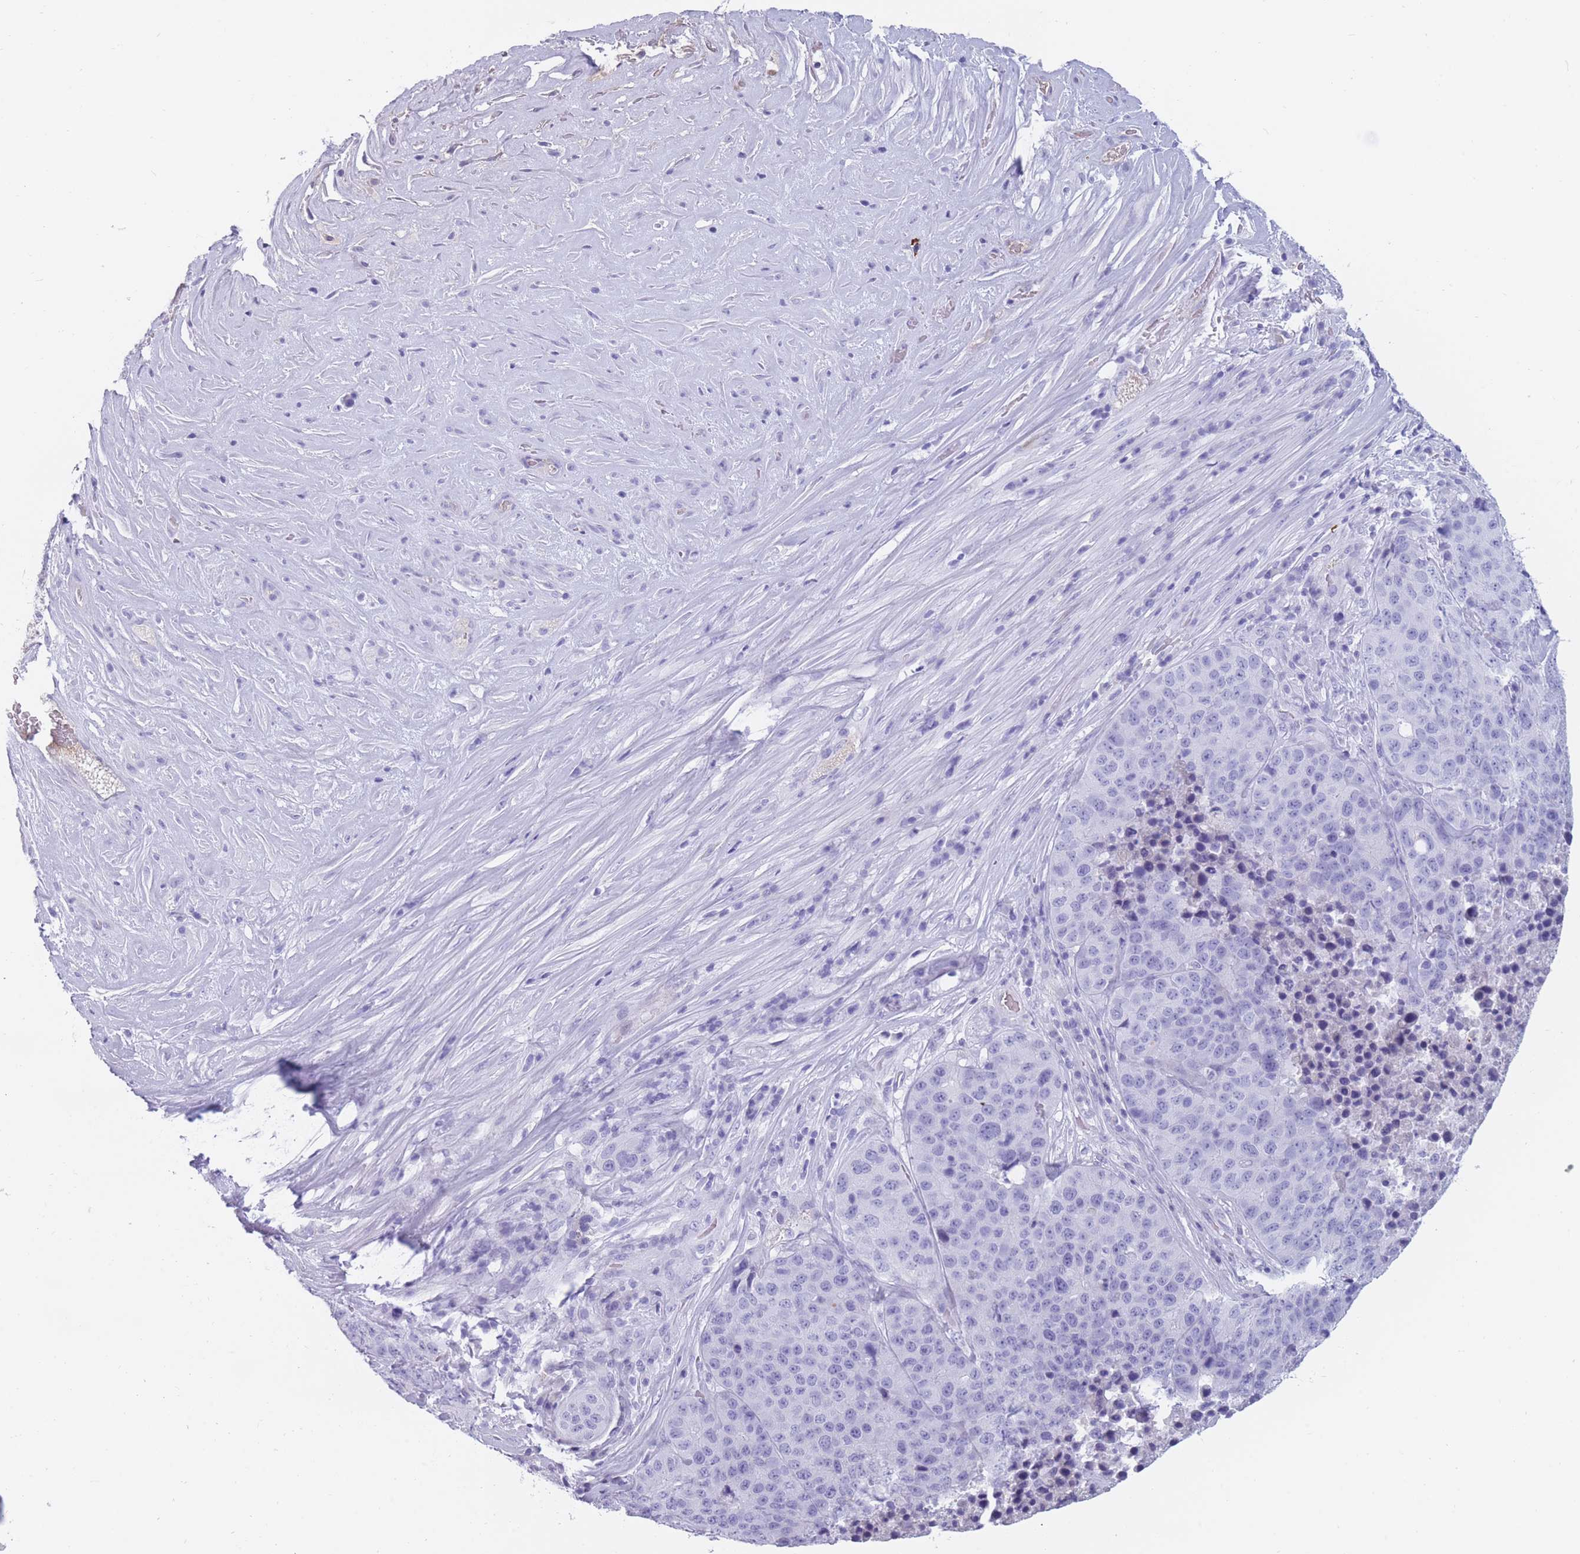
{"staining": {"intensity": "negative", "quantity": "none", "location": "none"}, "tissue": "stomach cancer", "cell_type": "Tumor cells", "image_type": "cancer", "snomed": [{"axis": "morphology", "description": "Adenocarcinoma, NOS"}, {"axis": "topography", "description": "Stomach"}], "caption": "High magnification brightfield microscopy of stomach cancer stained with DAB (brown) and counterstained with hematoxylin (blue): tumor cells show no significant positivity.", "gene": "TNFSF11", "patient": {"sex": "male", "age": 71}}